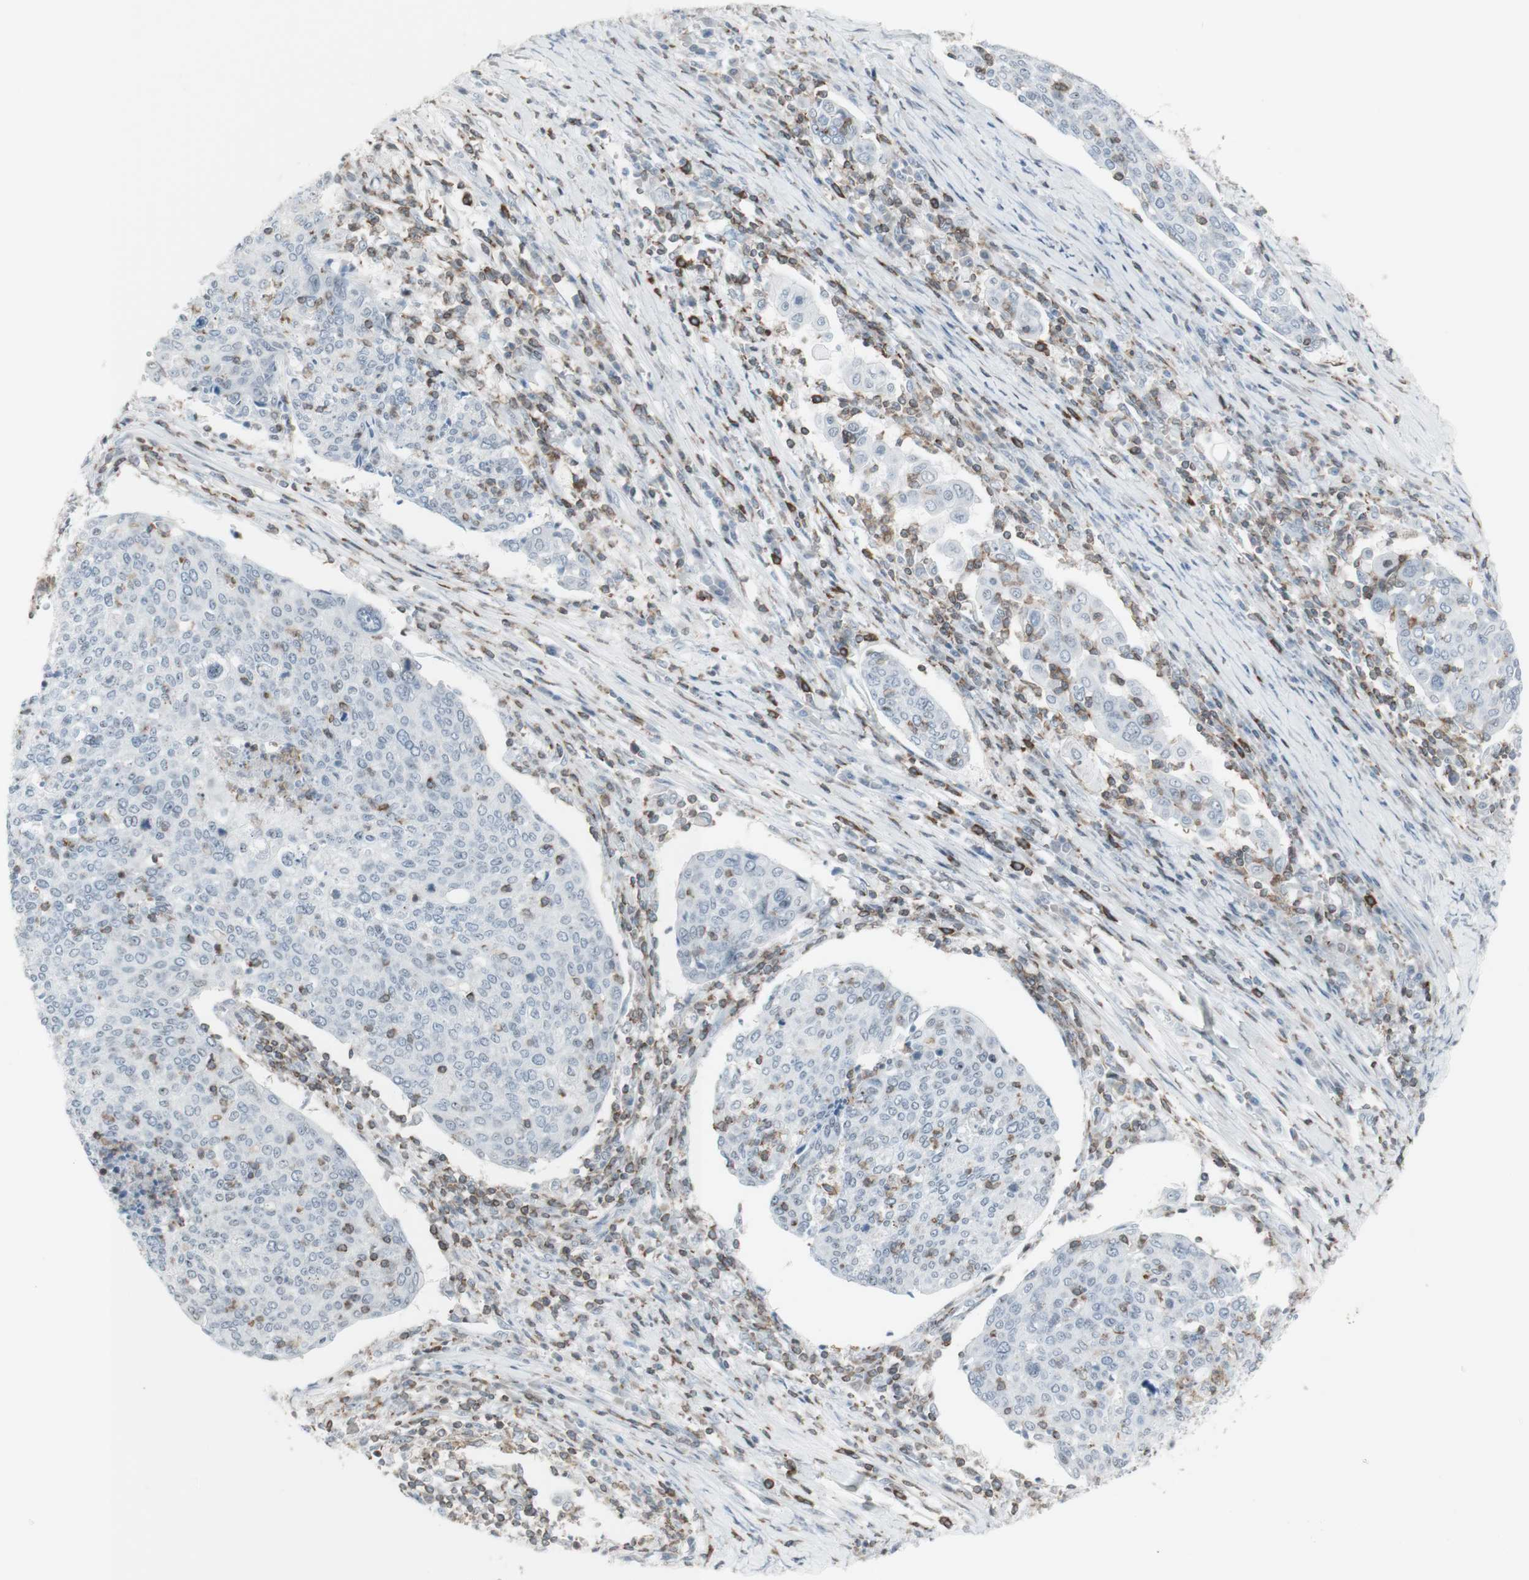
{"staining": {"intensity": "weak", "quantity": "<25%", "location": "cytoplasmic/membranous"}, "tissue": "cervical cancer", "cell_type": "Tumor cells", "image_type": "cancer", "snomed": [{"axis": "morphology", "description": "Squamous cell carcinoma, NOS"}, {"axis": "topography", "description": "Cervix"}], "caption": "An immunohistochemistry (IHC) image of squamous cell carcinoma (cervical) is shown. There is no staining in tumor cells of squamous cell carcinoma (cervical). Brightfield microscopy of immunohistochemistry (IHC) stained with DAB (brown) and hematoxylin (blue), captured at high magnification.", "gene": "NRG1", "patient": {"sex": "female", "age": 40}}